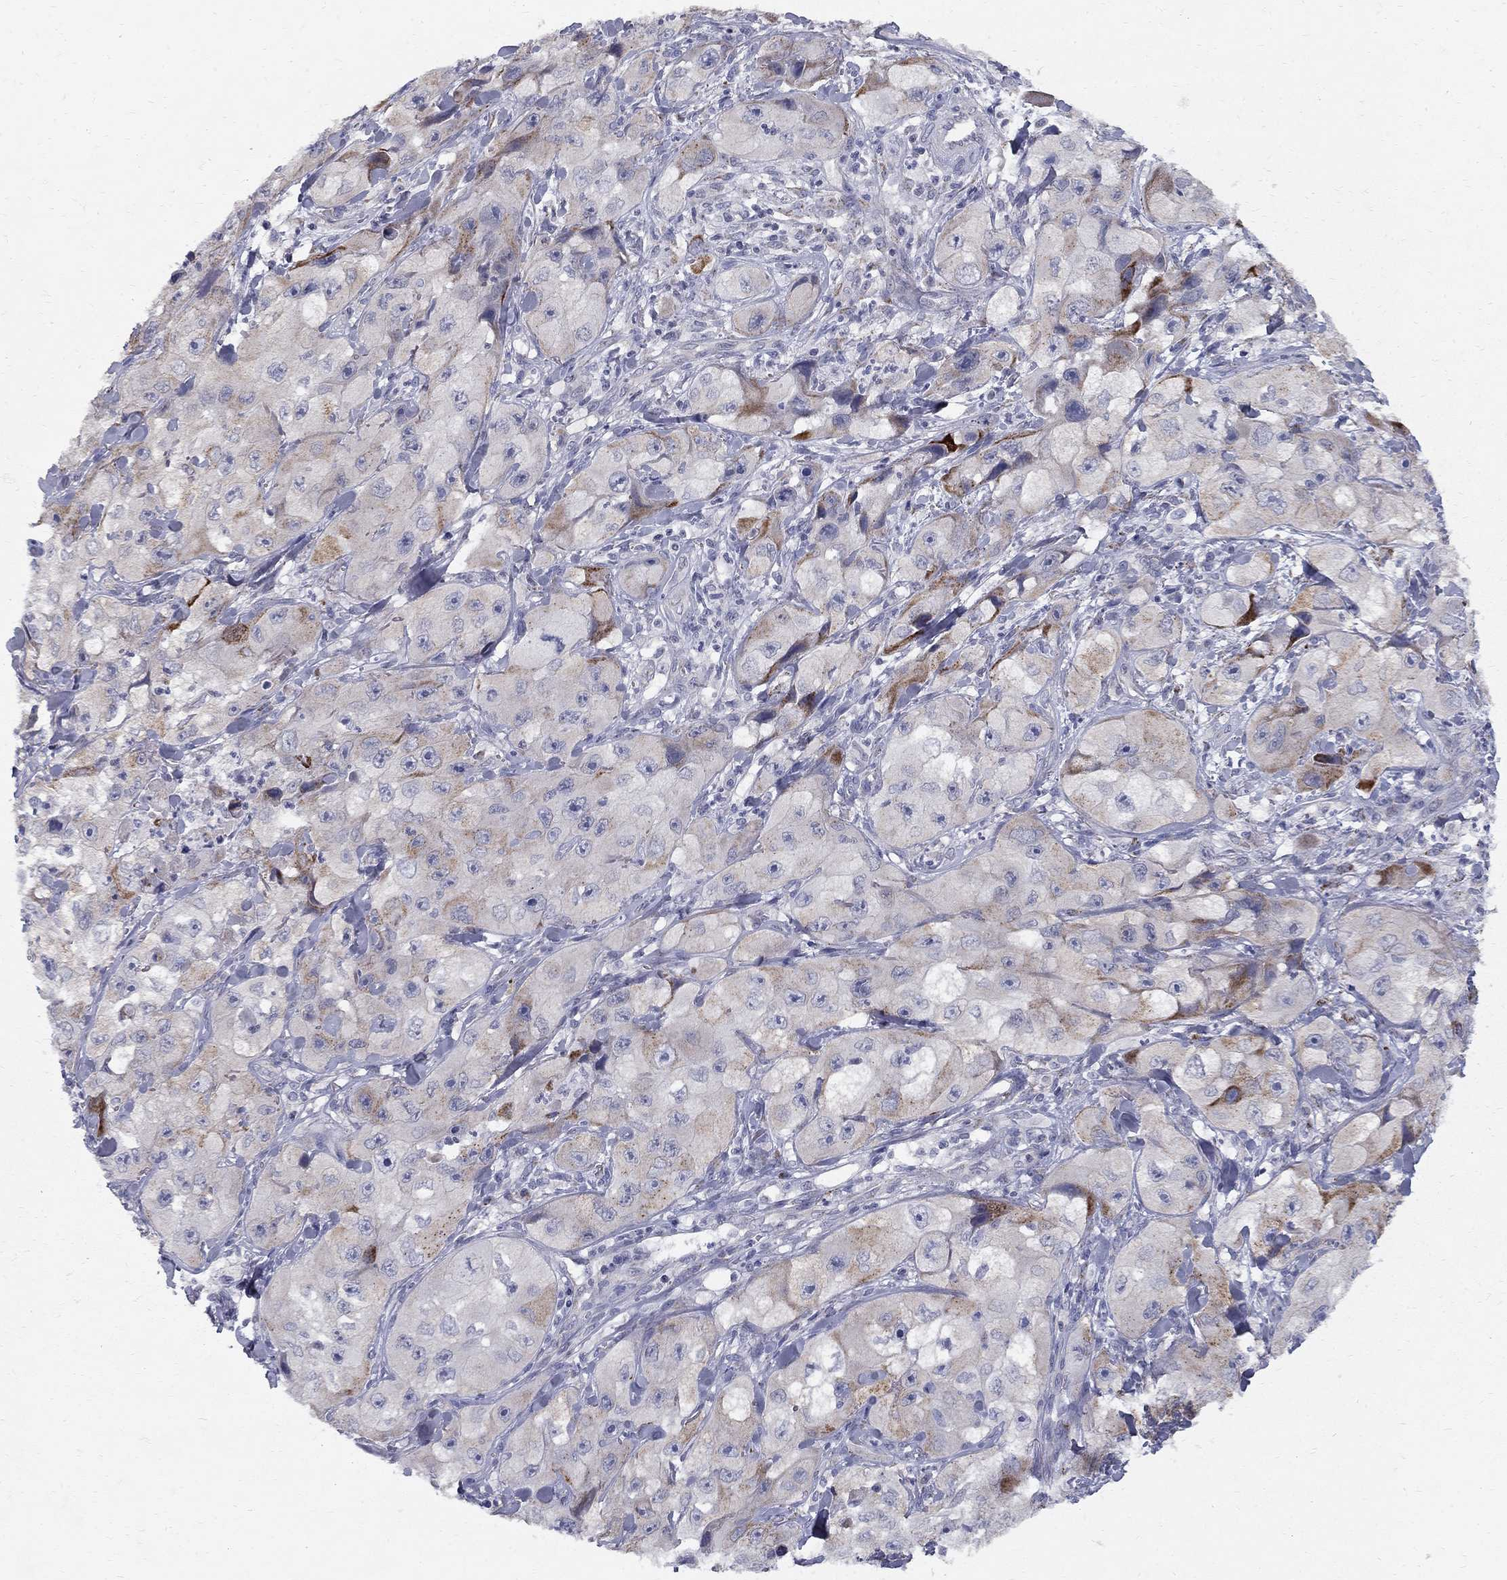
{"staining": {"intensity": "weak", "quantity": "25%-75%", "location": "cytoplasmic/membranous"}, "tissue": "skin cancer", "cell_type": "Tumor cells", "image_type": "cancer", "snomed": [{"axis": "morphology", "description": "Squamous cell carcinoma, NOS"}, {"axis": "topography", "description": "Skin"}, {"axis": "topography", "description": "Subcutis"}], "caption": "Protein analysis of skin cancer tissue shows weak cytoplasmic/membranous positivity in approximately 25%-75% of tumor cells.", "gene": "CLIC6", "patient": {"sex": "male", "age": 73}}